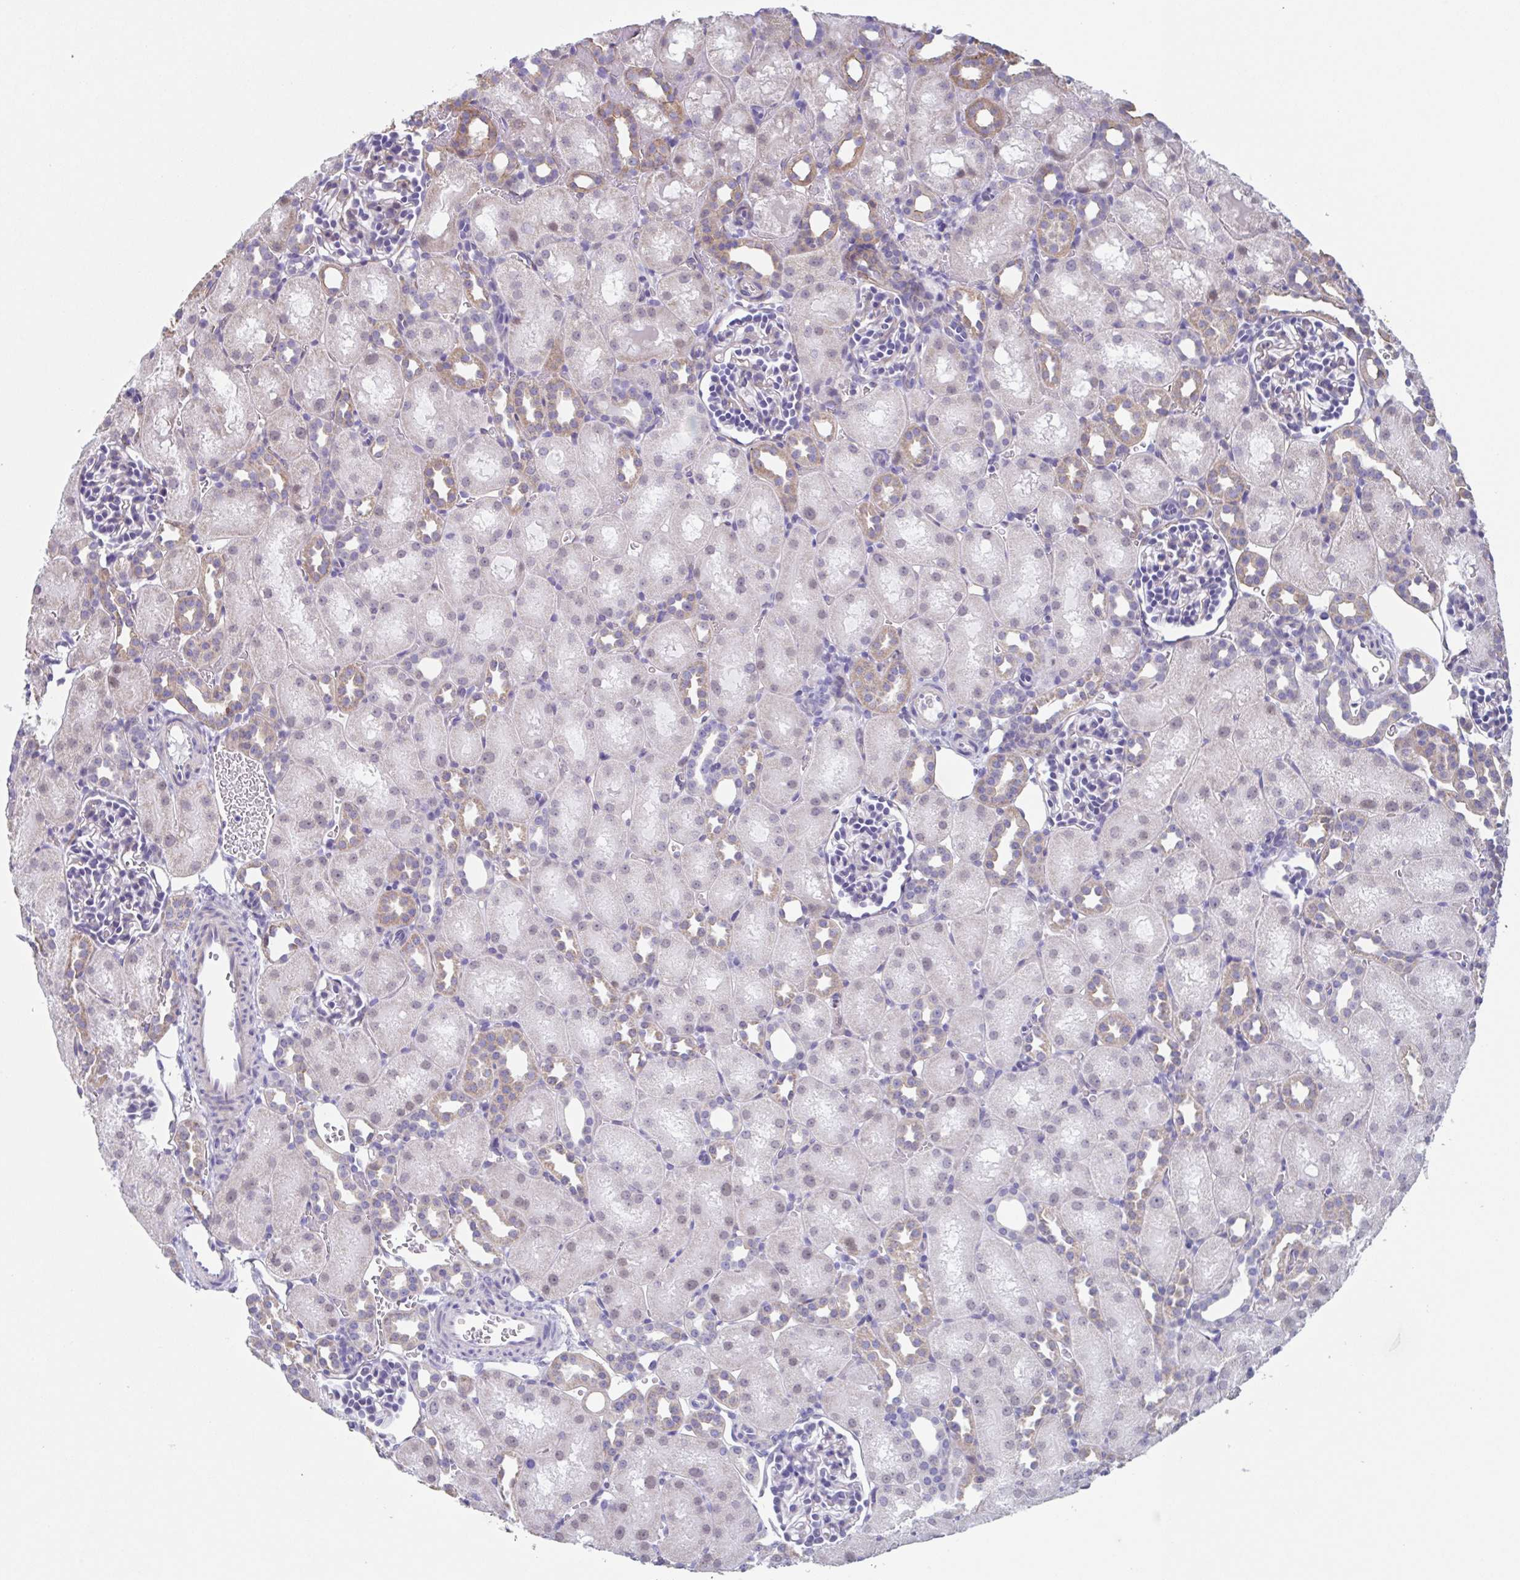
{"staining": {"intensity": "negative", "quantity": "none", "location": "none"}, "tissue": "kidney", "cell_type": "Cells in glomeruli", "image_type": "normal", "snomed": [{"axis": "morphology", "description": "Normal tissue, NOS"}, {"axis": "topography", "description": "Kidney"}], "caption": "Human kidney stained for a protein using IHC displays no staining in cells in glomeruli.", "gene": "PBOV1", "patient": {"sex": "male", "age": 1}}